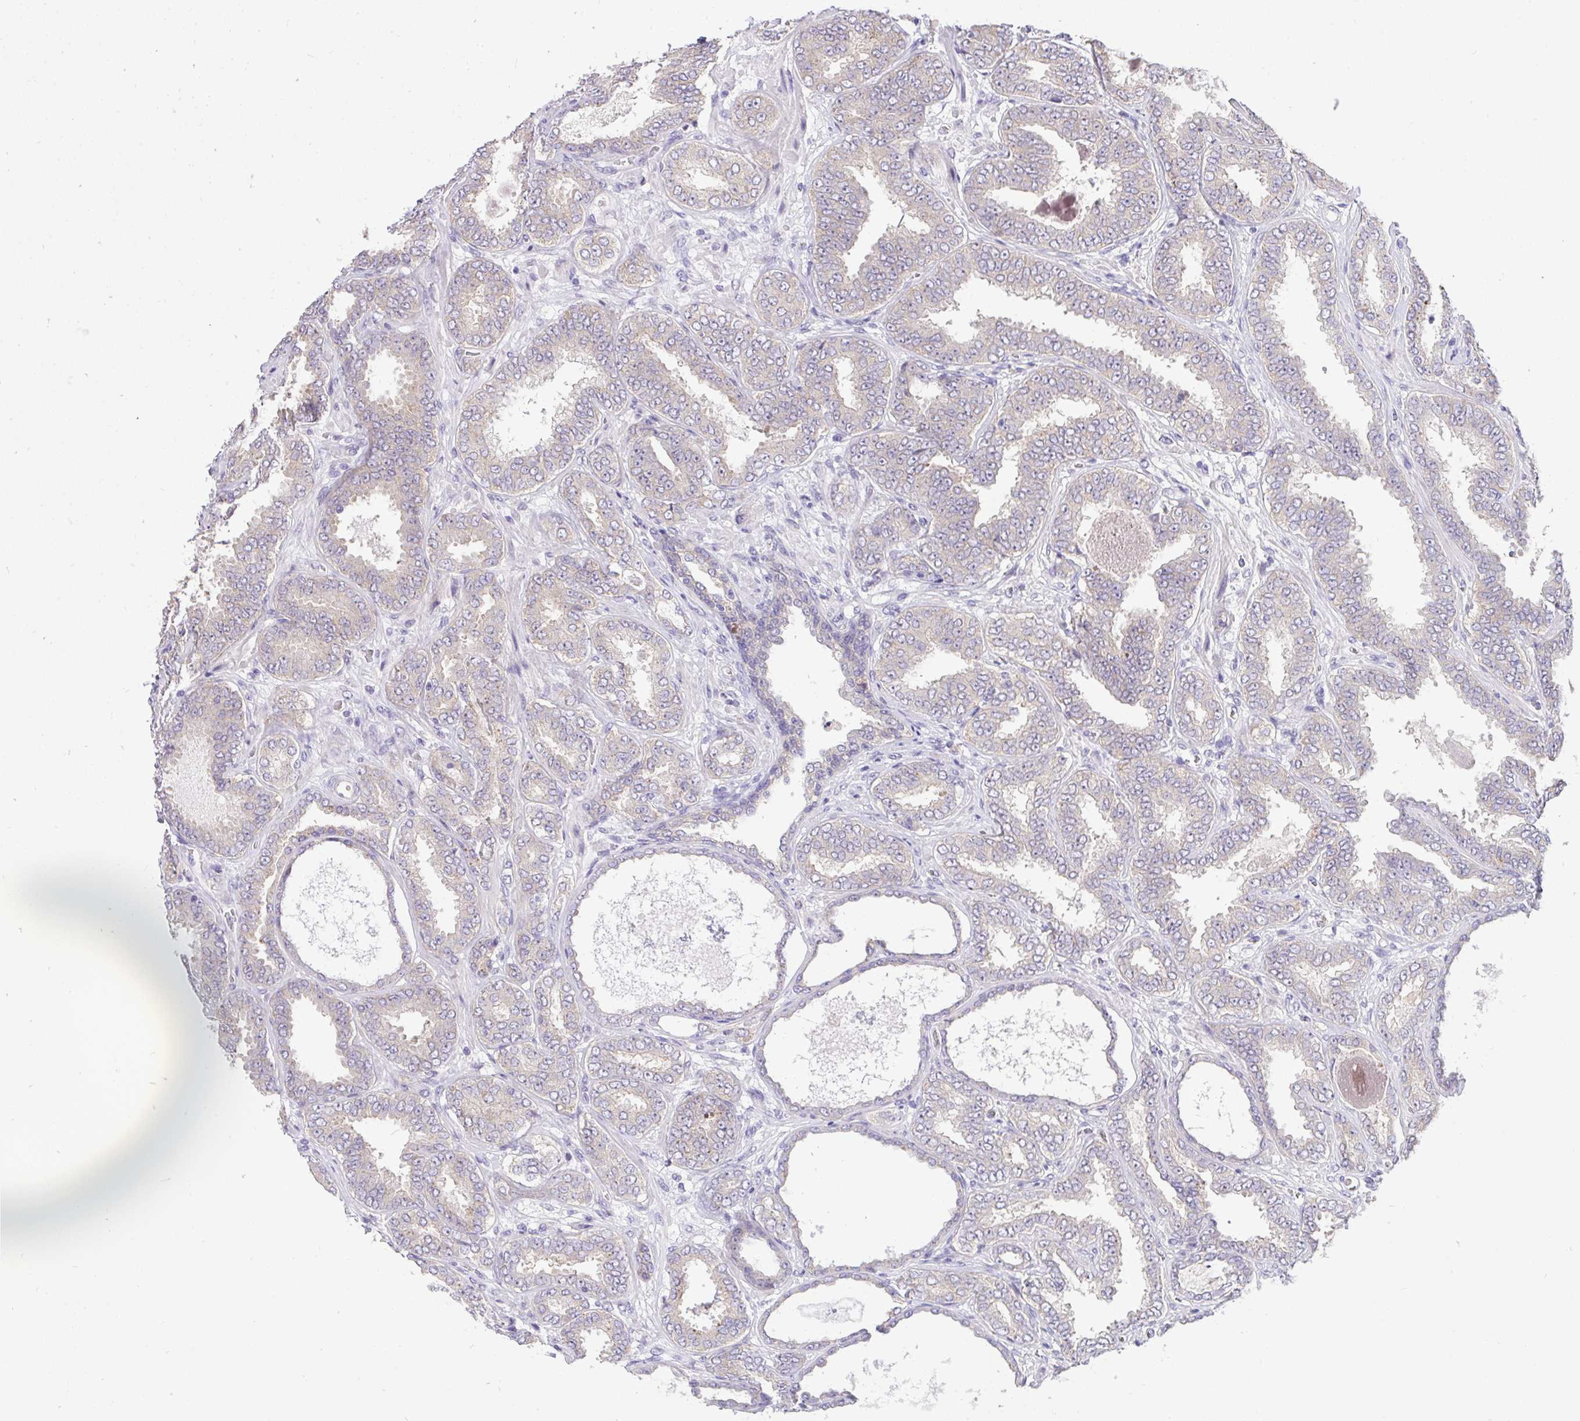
{"staining": {"intensity": "negative", "quantity": "none", "location": "none"}, "tissue": "prostate cancer", "cell_type": "Tumor cells", "image_type": "cancer", "snomed": [{"axis": "morphology", "description": "Adenocarcinoma, High grade"}, {"axis": "topography", "description": "Prostate"}], "caption": "A histopathology image of high-grade adenocarcinoma (prostate) stained for a protein demonstrates no brown staining in tumor cells.", "gene": "VGLL3", "patient": {"sex": "male", "age": 72}}